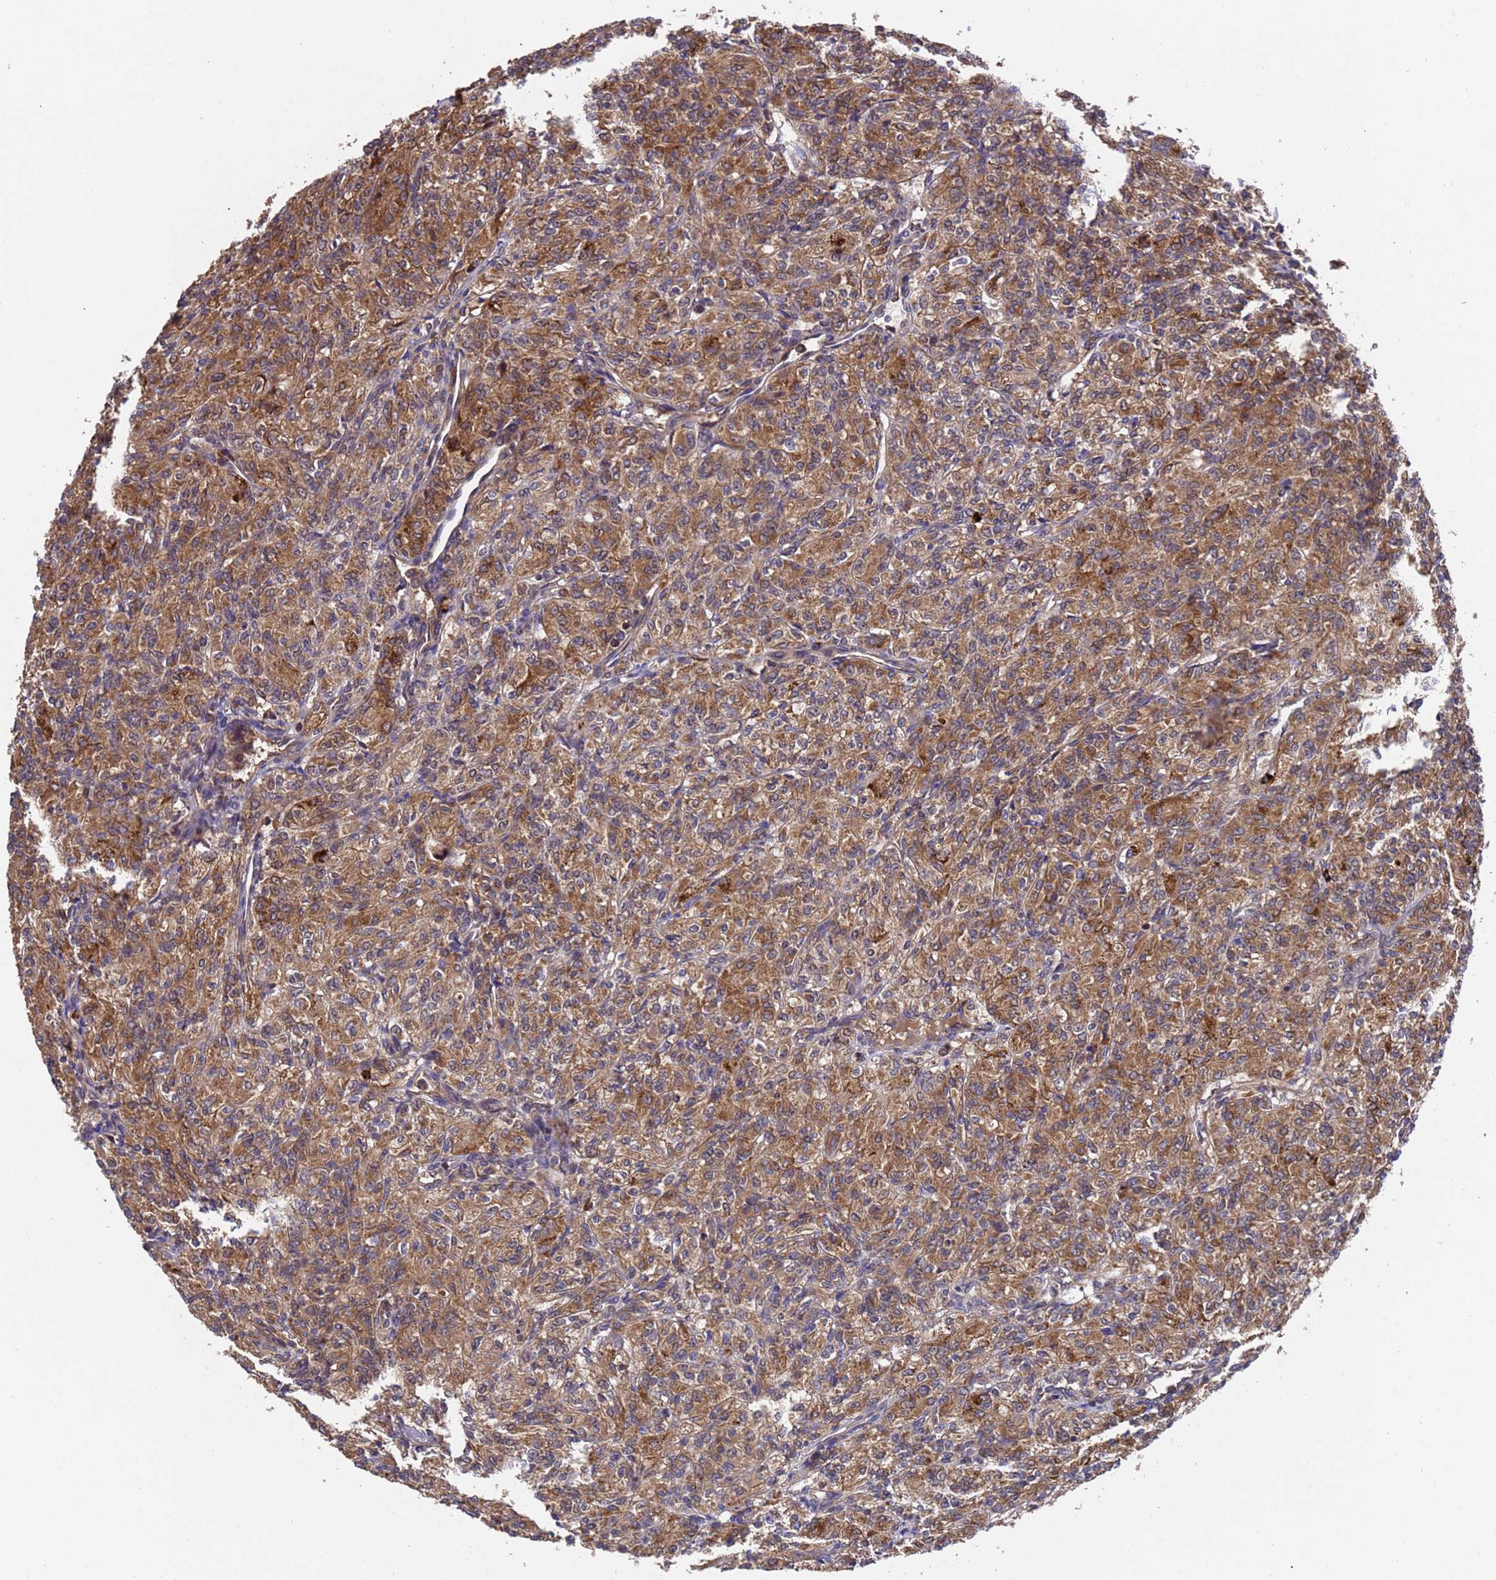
{"staining": {"intensity": "strong", "quantity": ">75%", "location": "cytoplasmic/membranous"}, "tissue": "renal cancer", "cell_type": "Tumor cells", "image_type": "cancer", "snomed": [{"axis": "morphology", "description": "Adenocarcinoma, NOS"}, {"axis": "topography", "description": "Kidney"}], "caption": "Renal adenocarcinoma stained for a protein (brown) demonstrates strong cytoplasmic/membranous positive positivity in about >75% of tumor cells.", "gene": "TSR3", "patient": {"sex": "male", "age": 77}}